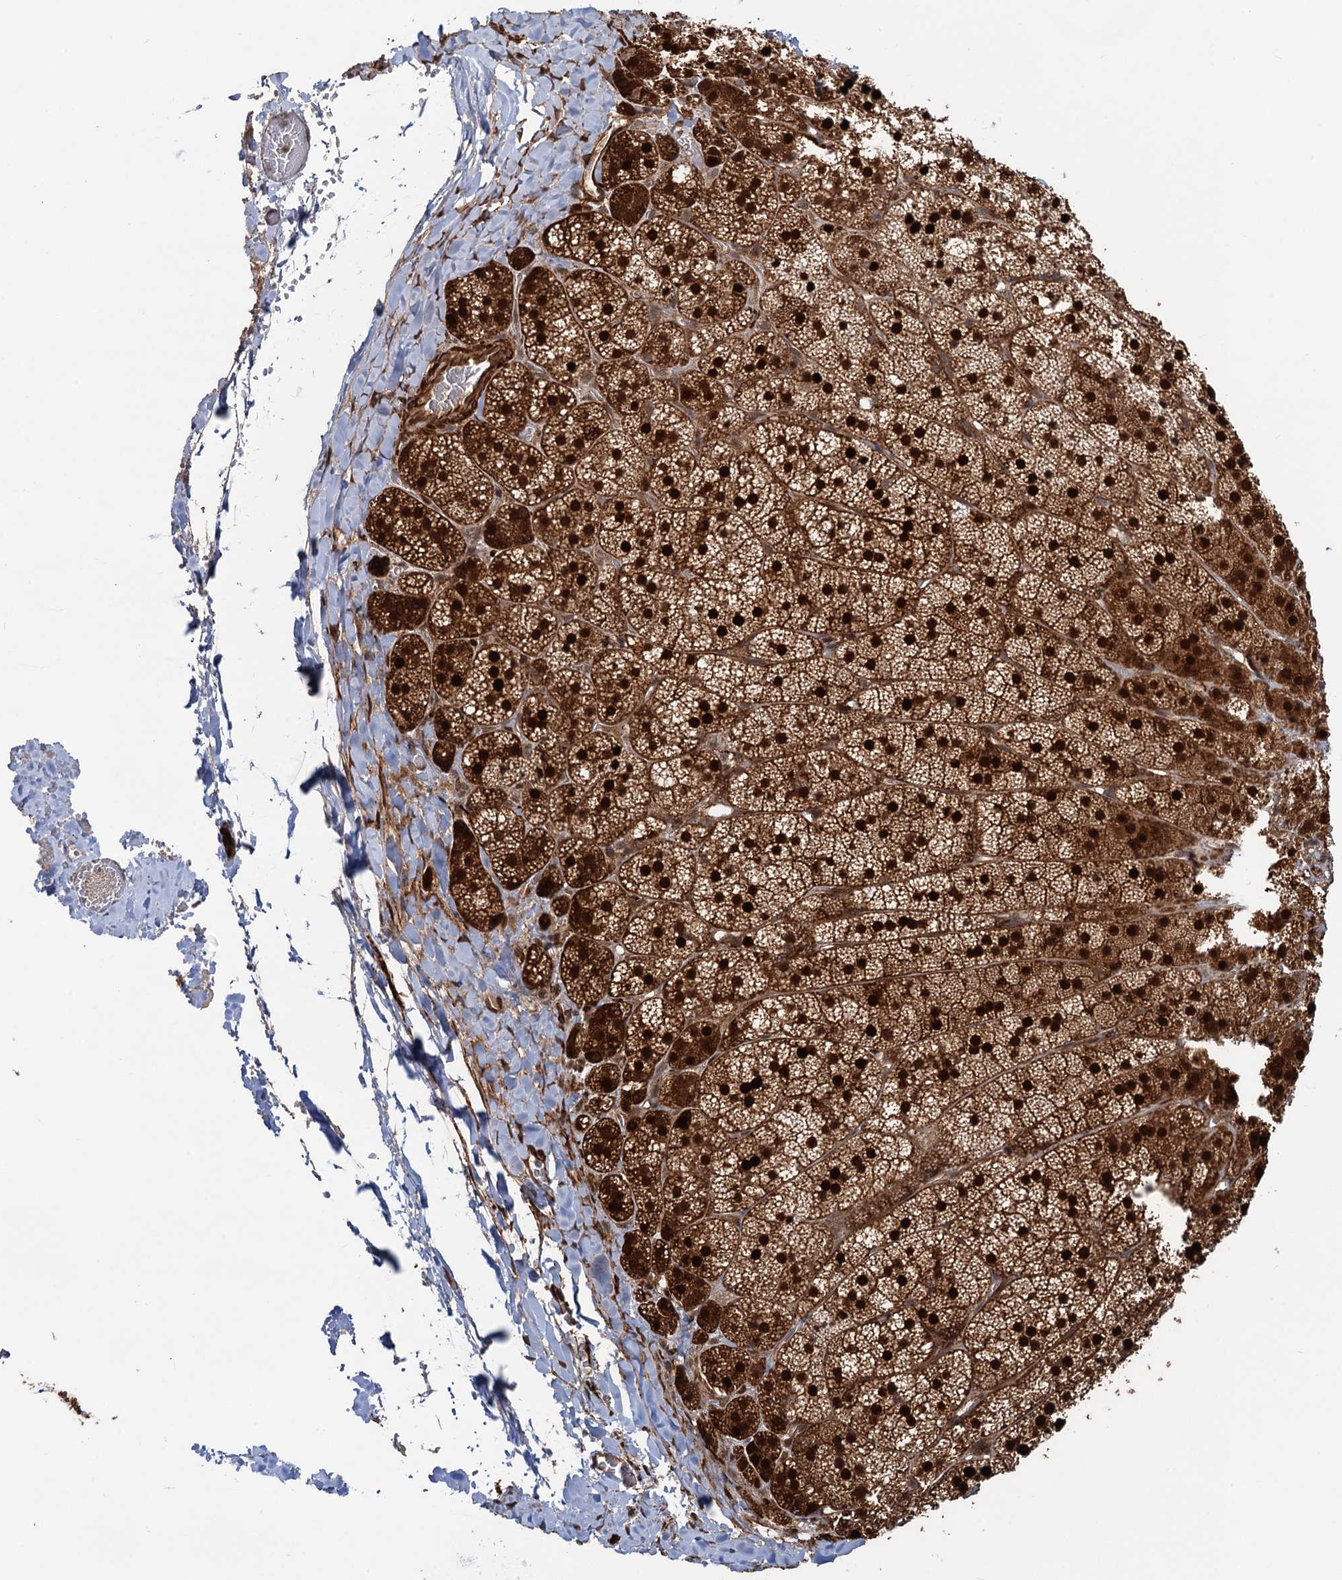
{"staining": {"intensity": "strong", "quantity": ">75%", "location": "cytoplasmic/membranous,nuclear"}, "tissue": "adrenal gland", "cell_type": "Glandular cells", "image_type": "normal", "snomed": [{"axis": "morphology", "description": "Normal tissue, NOS"}, {"axis": "topography", "description": "Adrenal gland"}], "caption": "Brown immunohistochemical staining in benign adrenal gland shows strong cytoplasmic/membranous,nuclear expression in about >75% of glandular cells.", "gene": "SNRNP25", "patient": {"sex": "female", "age": 44}}